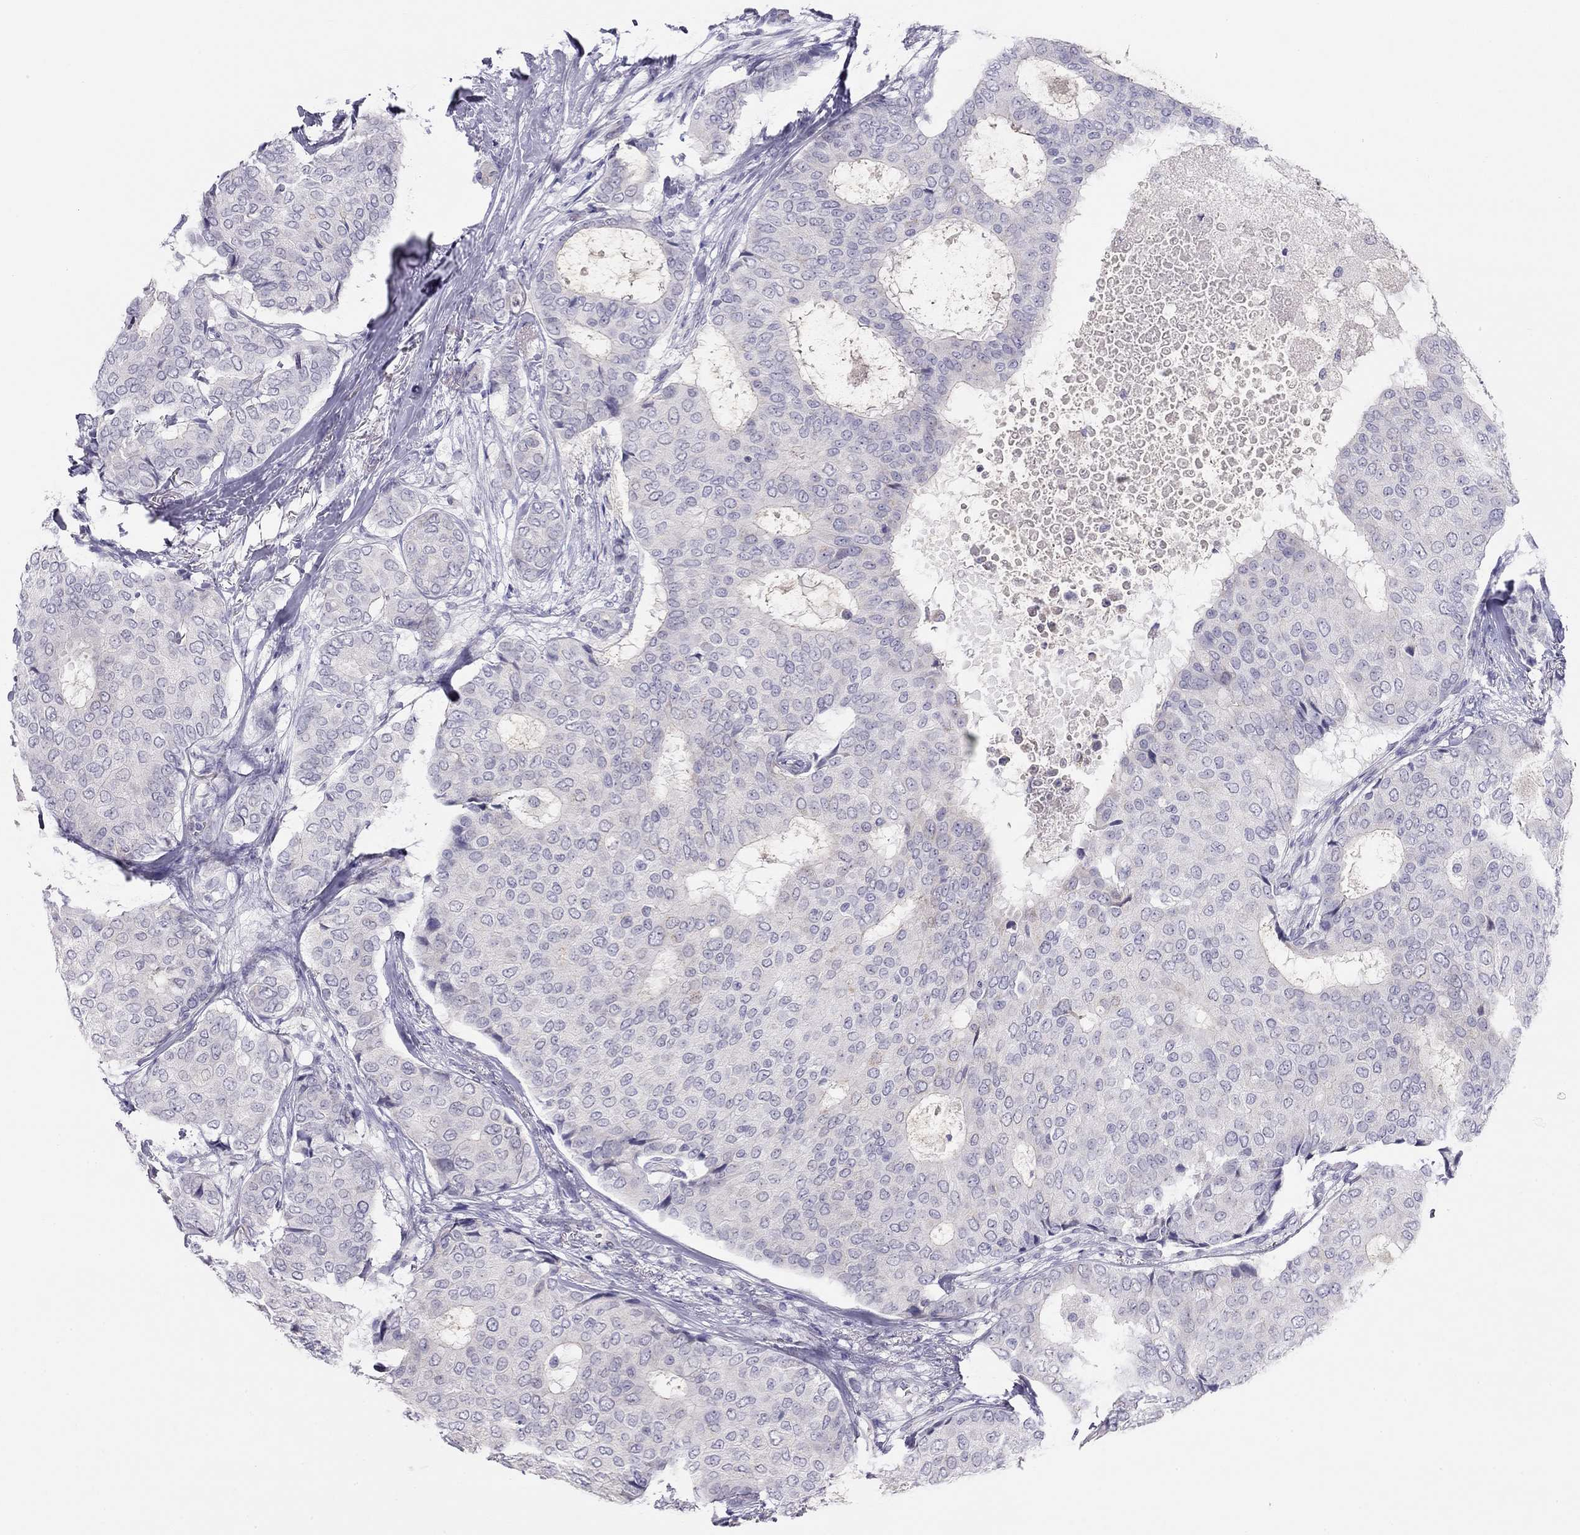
{"staining": {"intensity": "negative", "quantity": "none", "location": "none"}, "tissue": "breast cancer", "cell_type": "Tumor cells", "image_type": "cancer", "snomed": [{"axis": "morphology", "description": "Duct carcinoma"}, {"axis": "topography", "description": "Breast"}], "caption": "A micrograph of breast cancer stained for a protein shows no brown staining in tumor cells.", "gene": "KCNV2", "patient": {"sex": "female", "age": 75}}